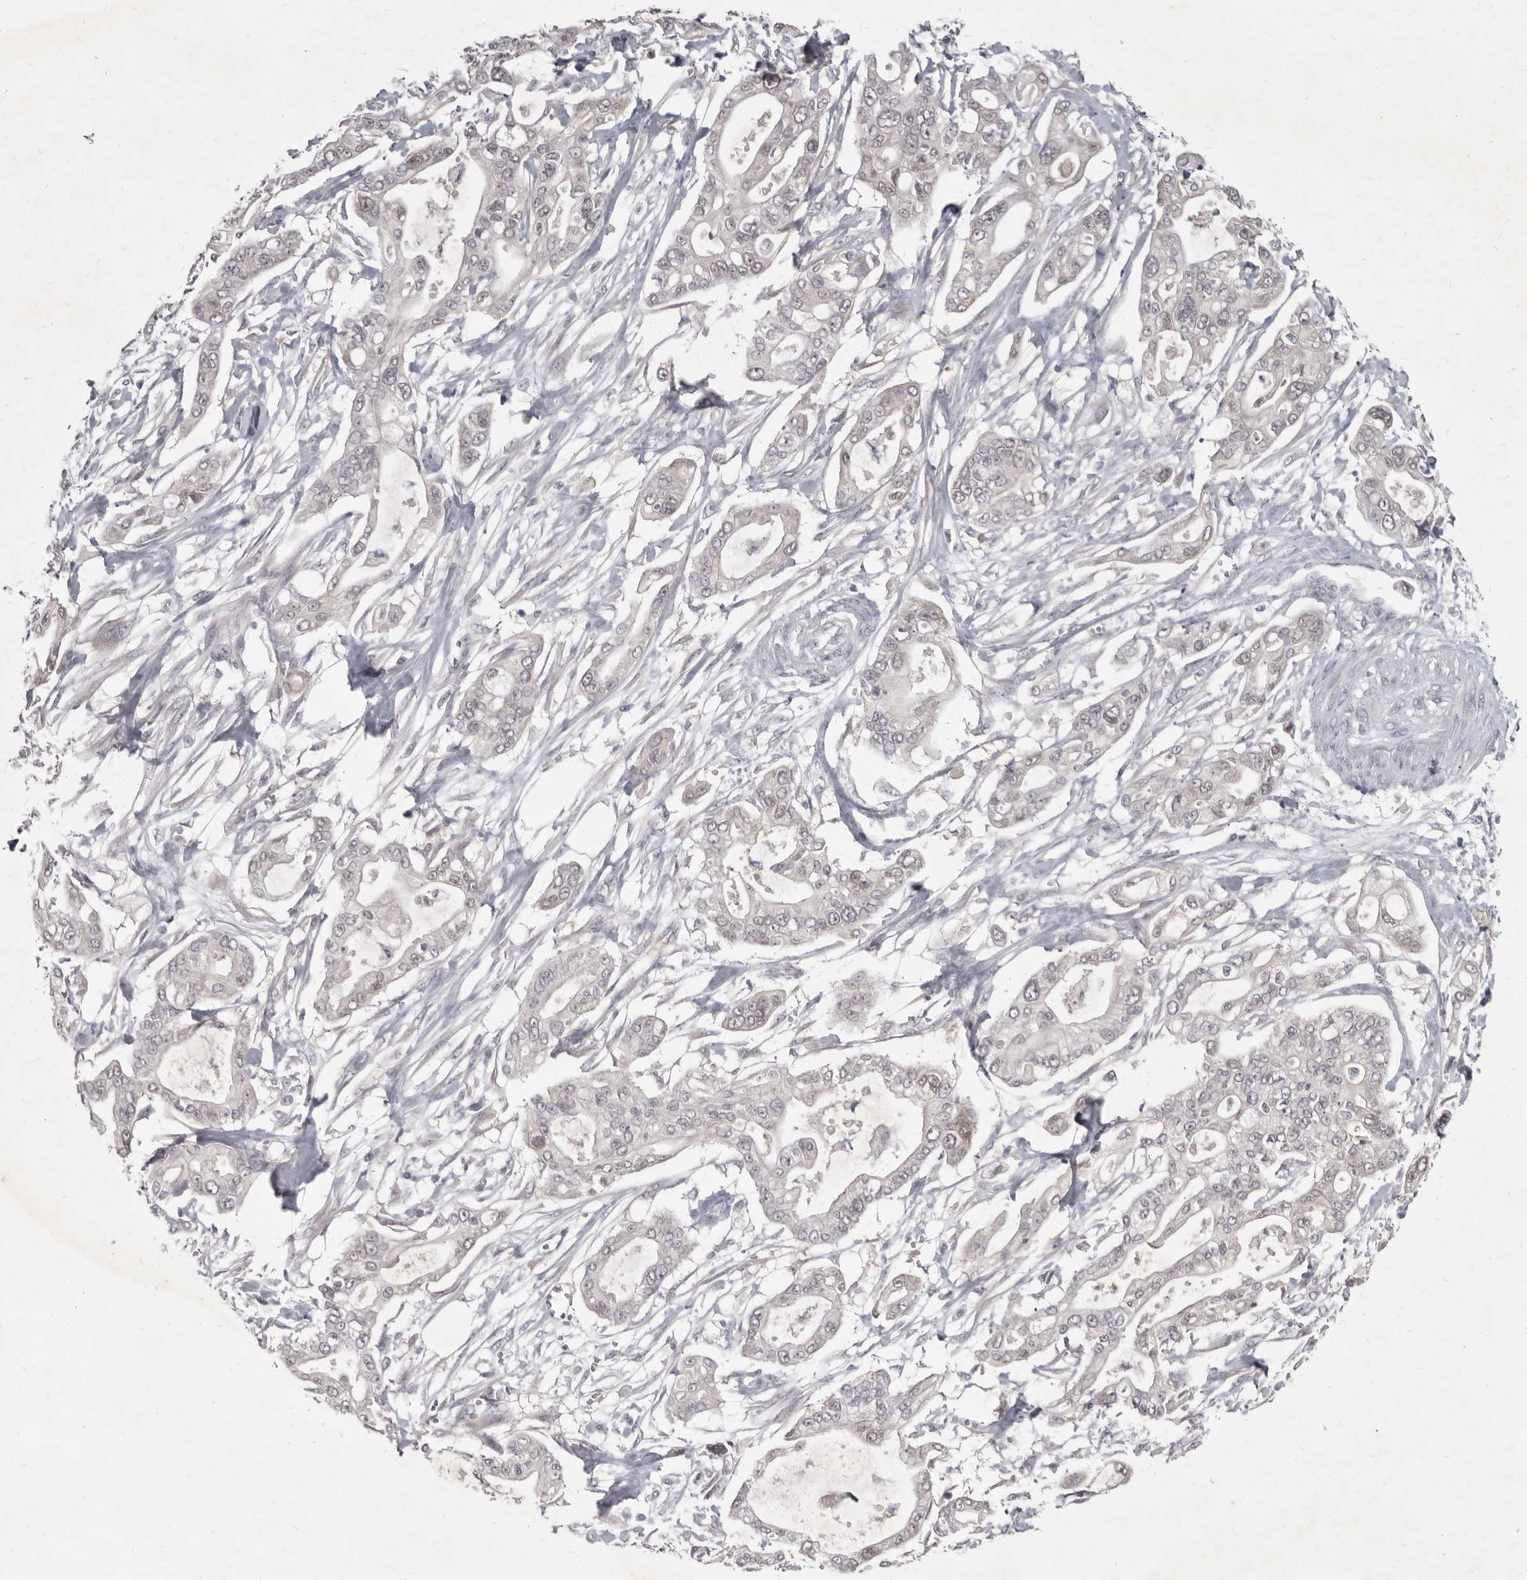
{"staining": {"intensity": "negative", "quantity": "none", "location": "none"}, "tissue": "pancreatic cancer", "cell_type": "Tumor cells", "image_type": "cancer", "snomed": [{"axis": "morphology", "description": "Adenocarcinoma, NOS"}, {"axis": "topography", "description": "Pancreas"}], "caption": "Immunohistochemical staining of human pancreatic adenocarcinoma exhibits no significant expression in tumor cells.", "gene": "GSK3B", "patient": {"sex": "male", "age": 68}}